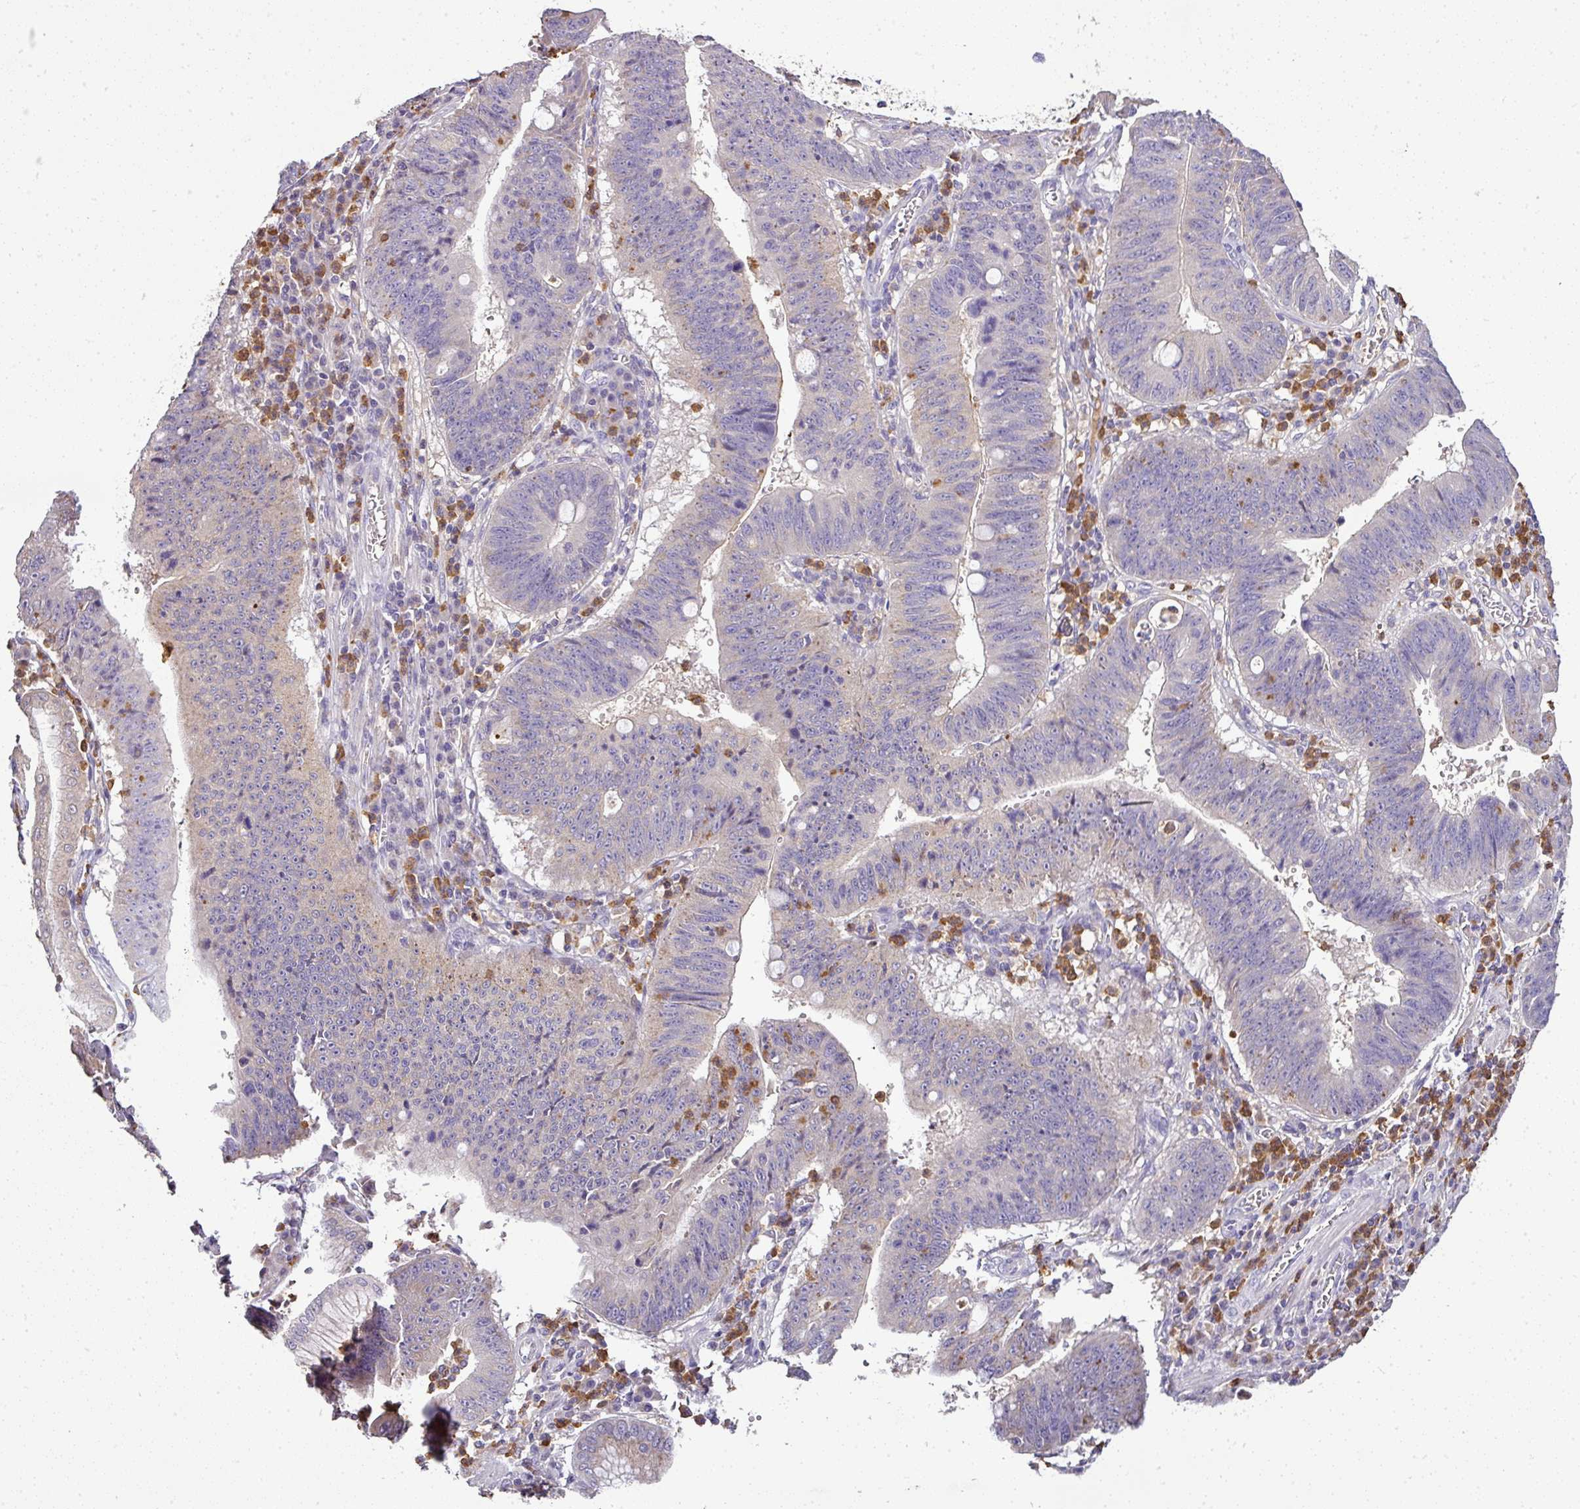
{"staining": {"intensity": "negative", "quantity": "none", "location": "none"}, "tissue": "stomach cancer", "cell_type": "Tumor cells", "image_type": "cancer", "snomed": [{"axis": "morphology", "description": "Adenocarcinoma, NOS"}, {"axis": "topography", "description": "Stomach"}], "caption": "This is an immunohistochemistry (IHC) histopathology image of human stomach cancer (adenocarcinoma). There is no positivity in tumor cells.", "gene": "CAB39L", "patient": {"sex": "male", "age": 59}}